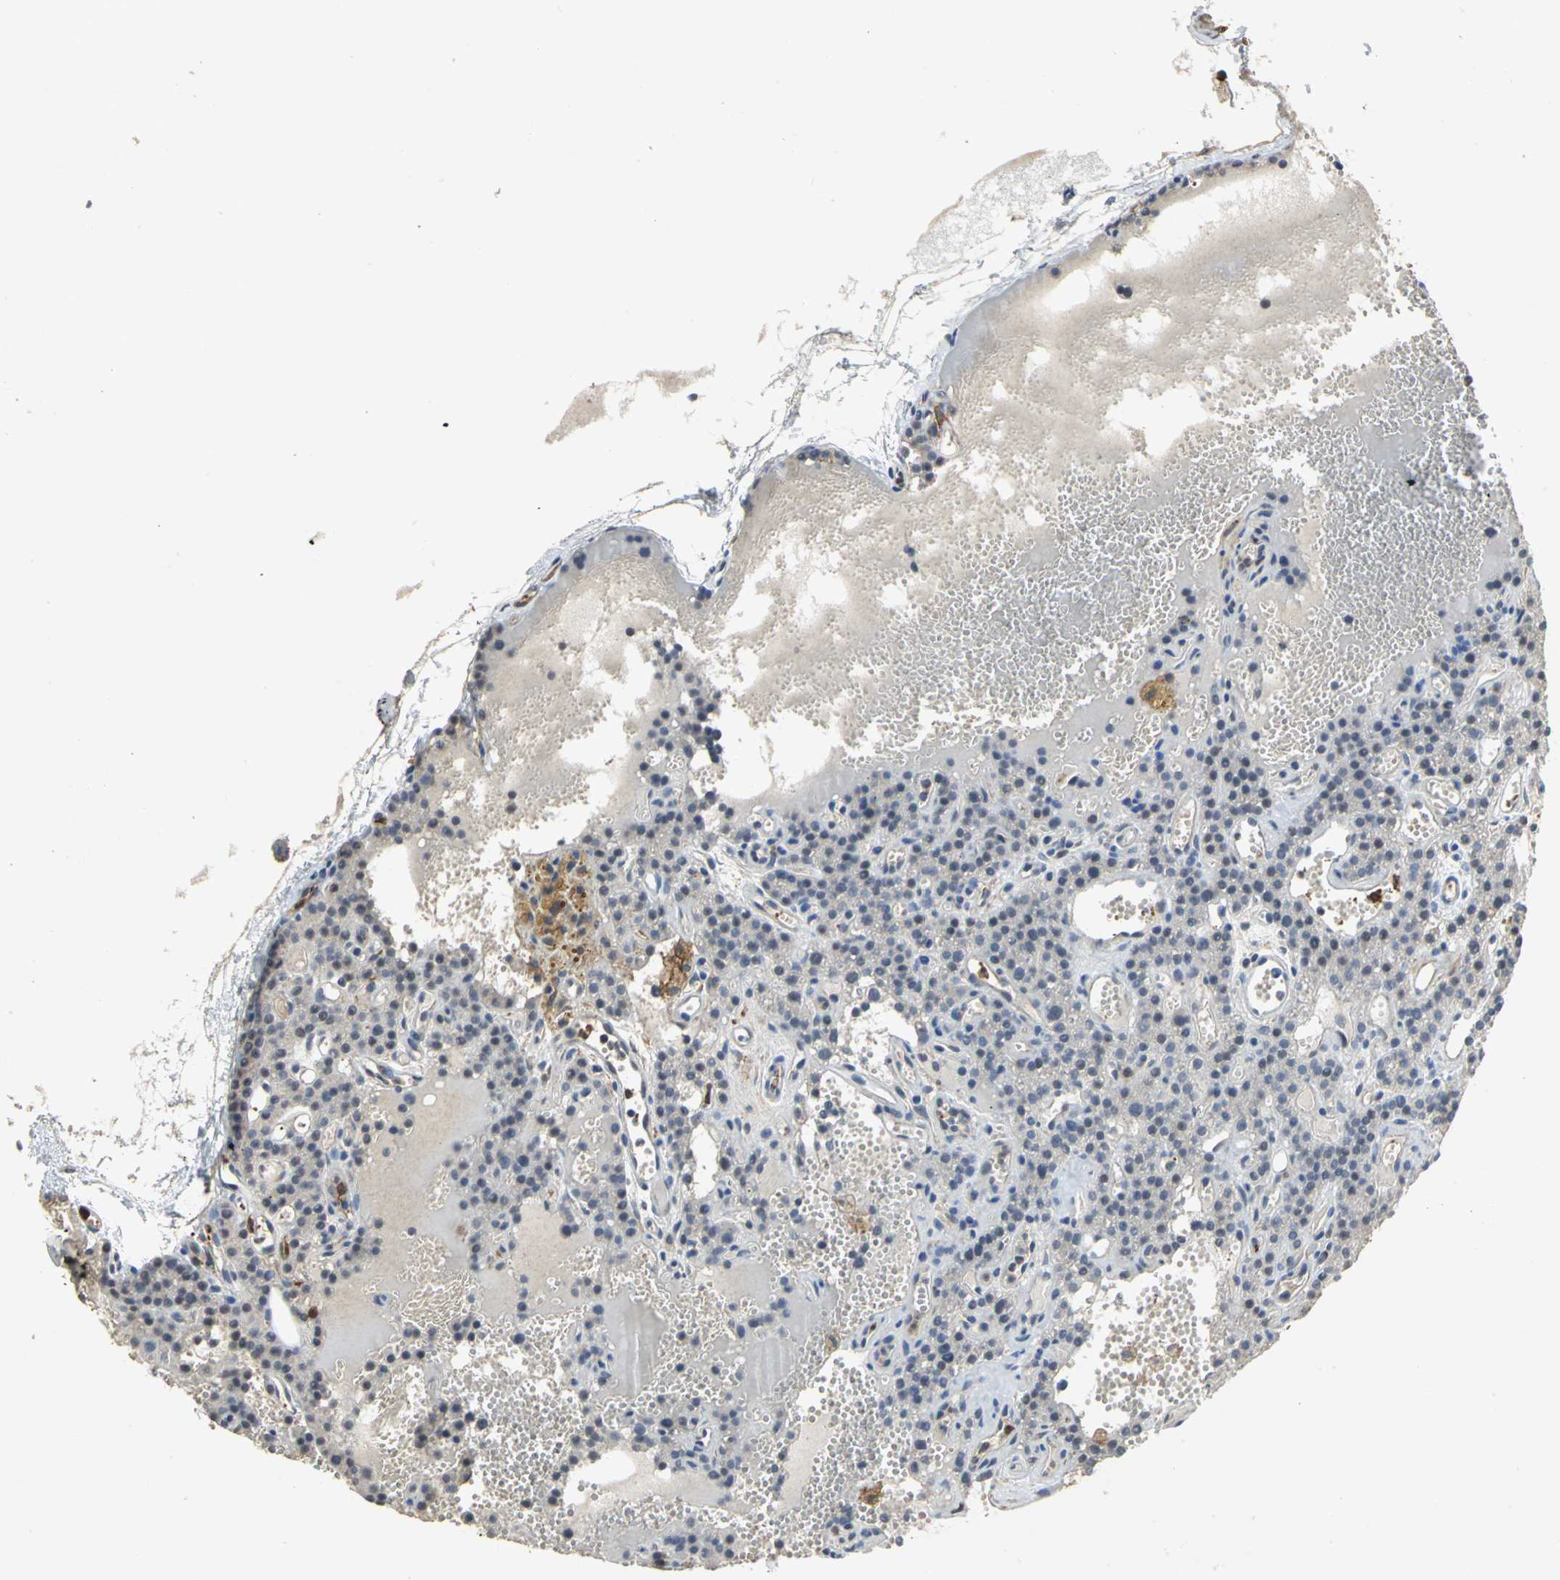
{"staining": {"intensity": "negative", "quantity": "none", "location": "none"}, "tissue": "parathyroid gland", "cell_type": "Glandular cells", "image_type": "normal", "snomed": [{"axis": "morphology", "description": "Normal tissue, NOS"}, {"axis": "topography", "description": "Parathyroid gland"}], "caption": "DAB (3,3'-diaminobenzidine) immunohistochemical staining of unremarkable parathyroid gland demonstrates no significant expression in glandular cells. Brightfield microscopy of immunohistochemistry (IHC) stained with DAB (brown) and hematoxylin (blue), captured at high magnification.", "gene": "SKAP2", "patient": {"sex": "male", "age": 25}}